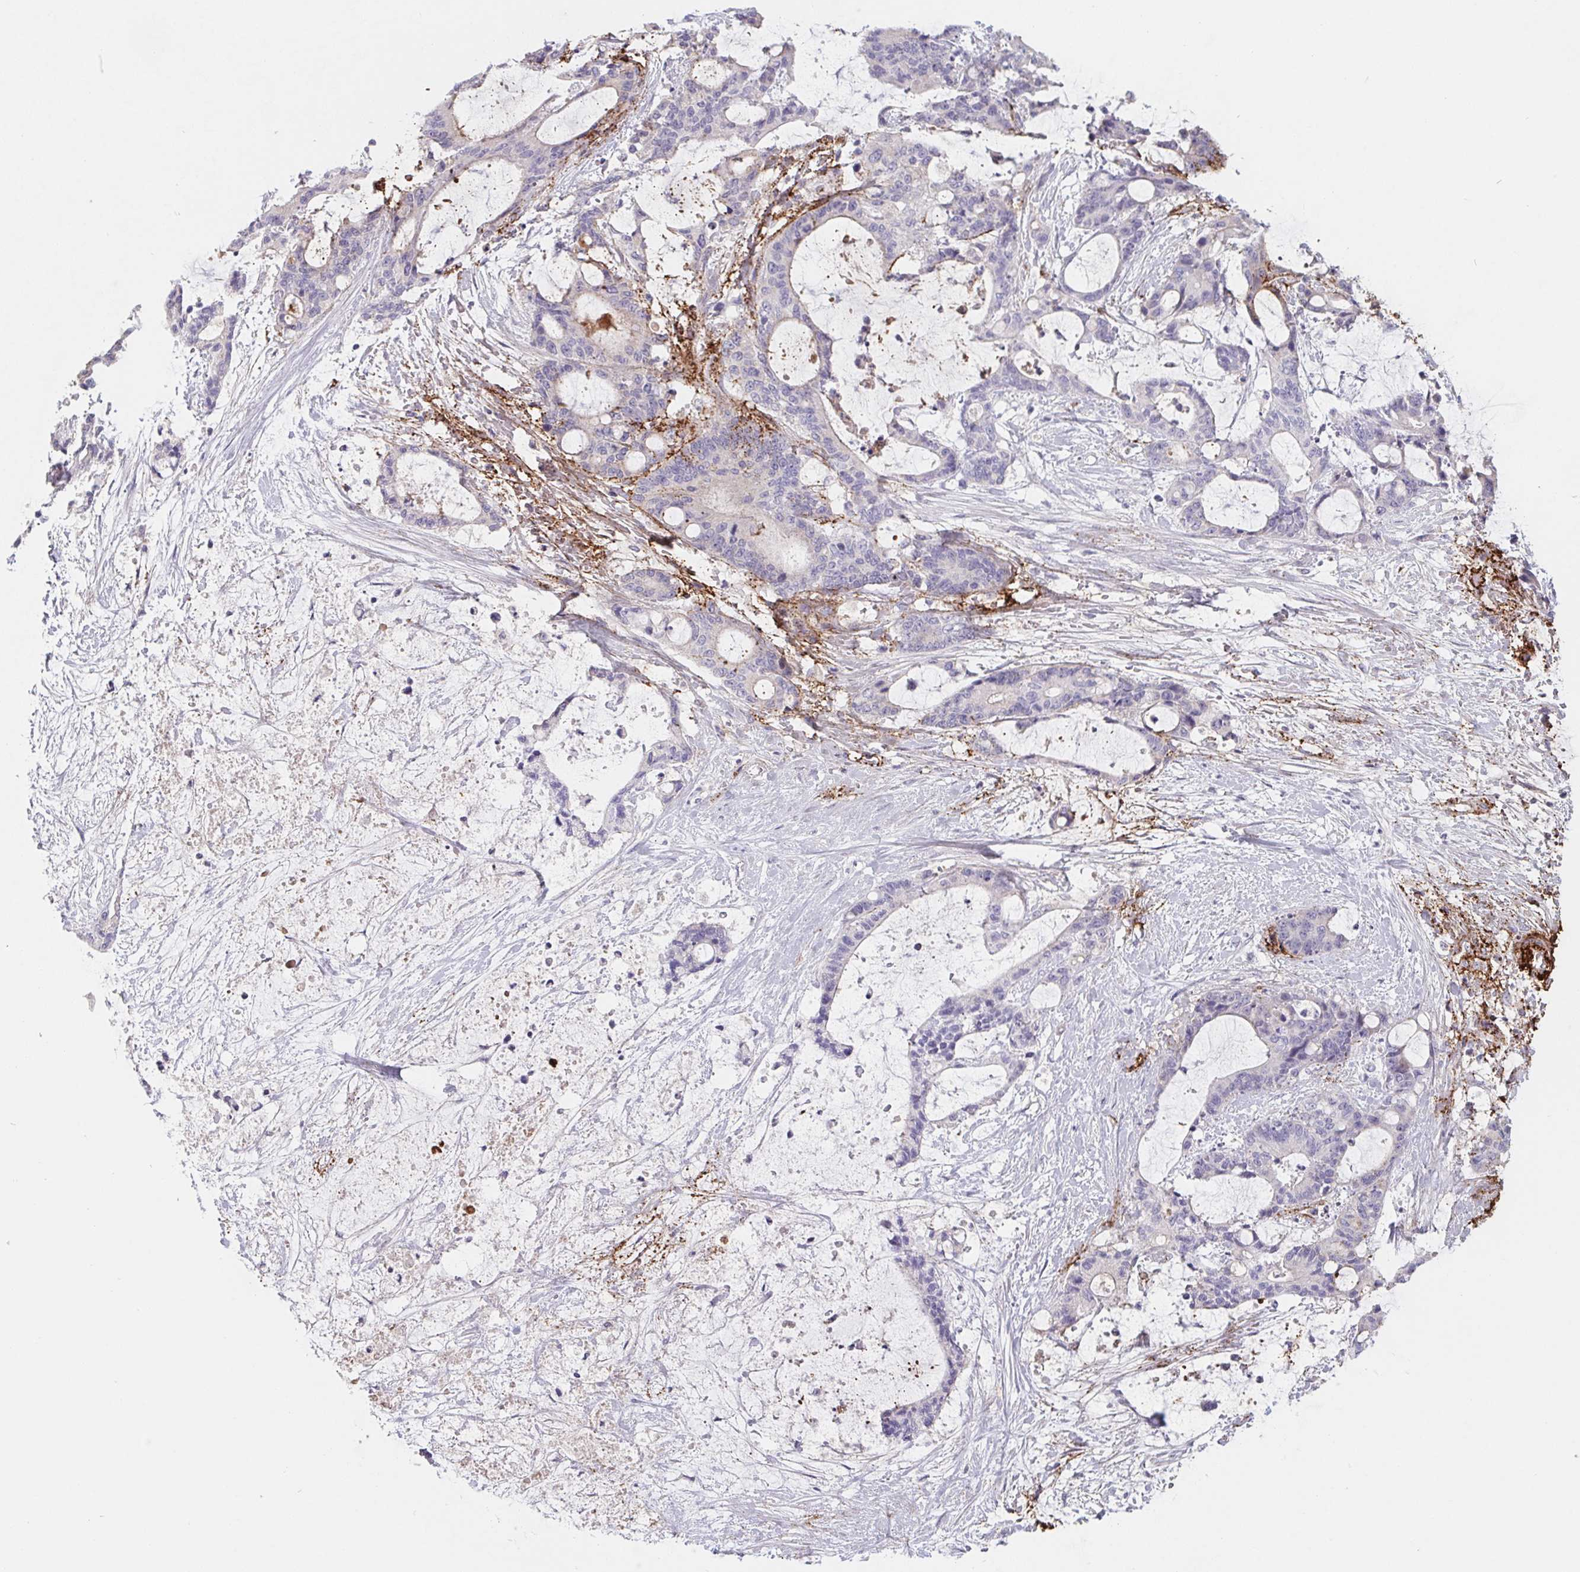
{"staining": {"intensity": "negative", "quantity": "none", "location": "none"}, "tissue": "liver cancer", "cell_type": "Tumor cells", "image_type": "cancer", "snomed": [{"axis": "morphology", "description": "Normal tissue, NOS"}, {"axis": "morphology", "description": "Cholangiocarcinoma"}, {"axis": "topography", "description": "Liver"}, {"axis": "topography", "description": "Peripheral nerve tissue"}], "caption": "Tumor cells show no significant protein staining in liver cancer.", "gene": "LPA", "patient": {"sex": "female", "age": 73}}